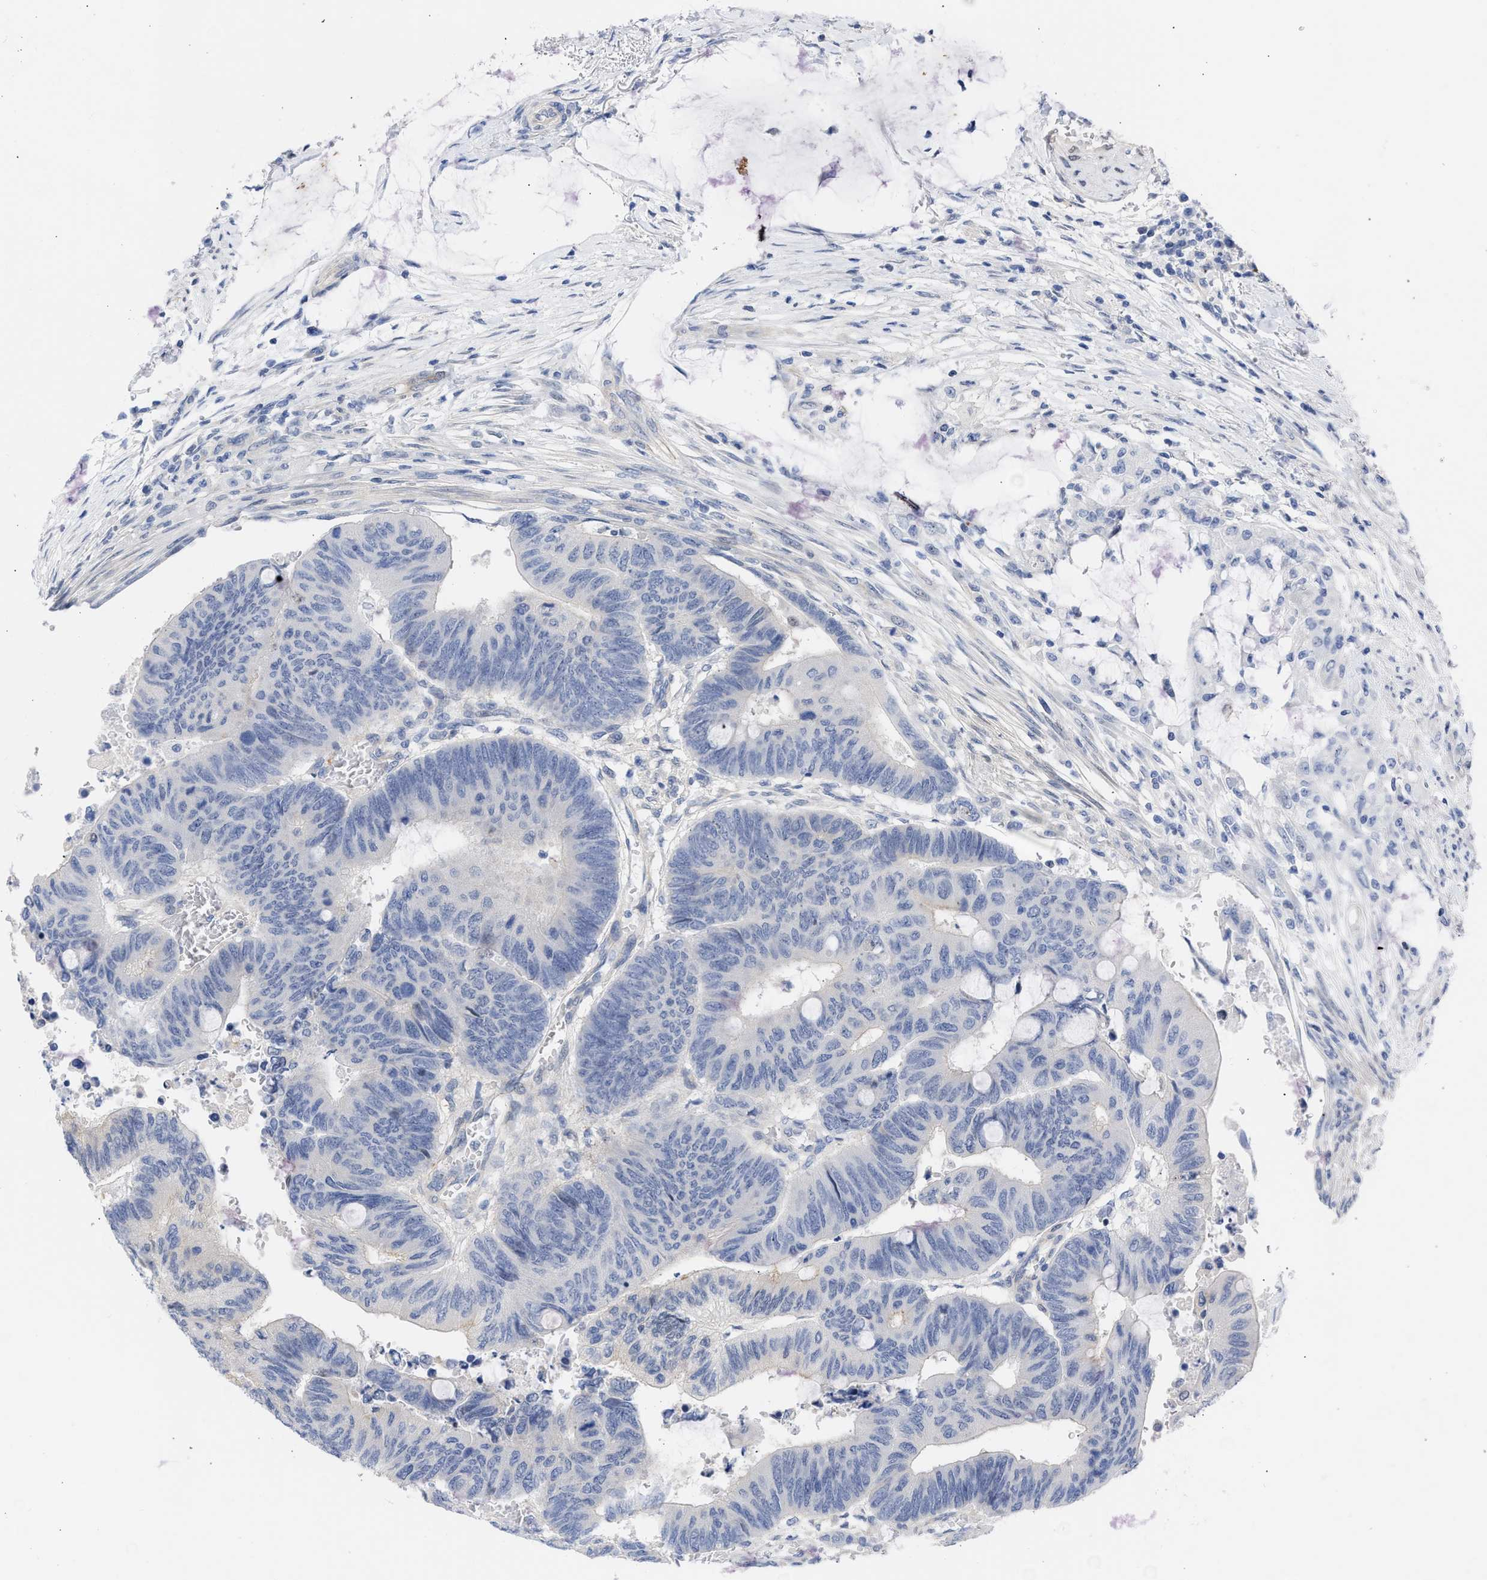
{"staining": {"intensity": "negative", "quantity": "none", "location": "none"}, "tissue": "colorectal cancer", "cell_type": "Tumor cells", "image_type": "cancer", "snomed": [{"axis": "morphology", "description": "Normal tissue, NOS"}, {"axis": "morphology", "description": "Adenocarcinoma, NOS"}, {"axis": "topography", "description": "Rectum"}, {"axis": "topography", "description": "Peripheral nerve tissue"}], "caption": "Micrograph shows no significant protein positivity in tumor cells of colorectal cancer. (Immunohistochemistry, brightfield microscopy, high magnification).", "gene": "THRA", "patient": {"sex": "male", "age": 92}}